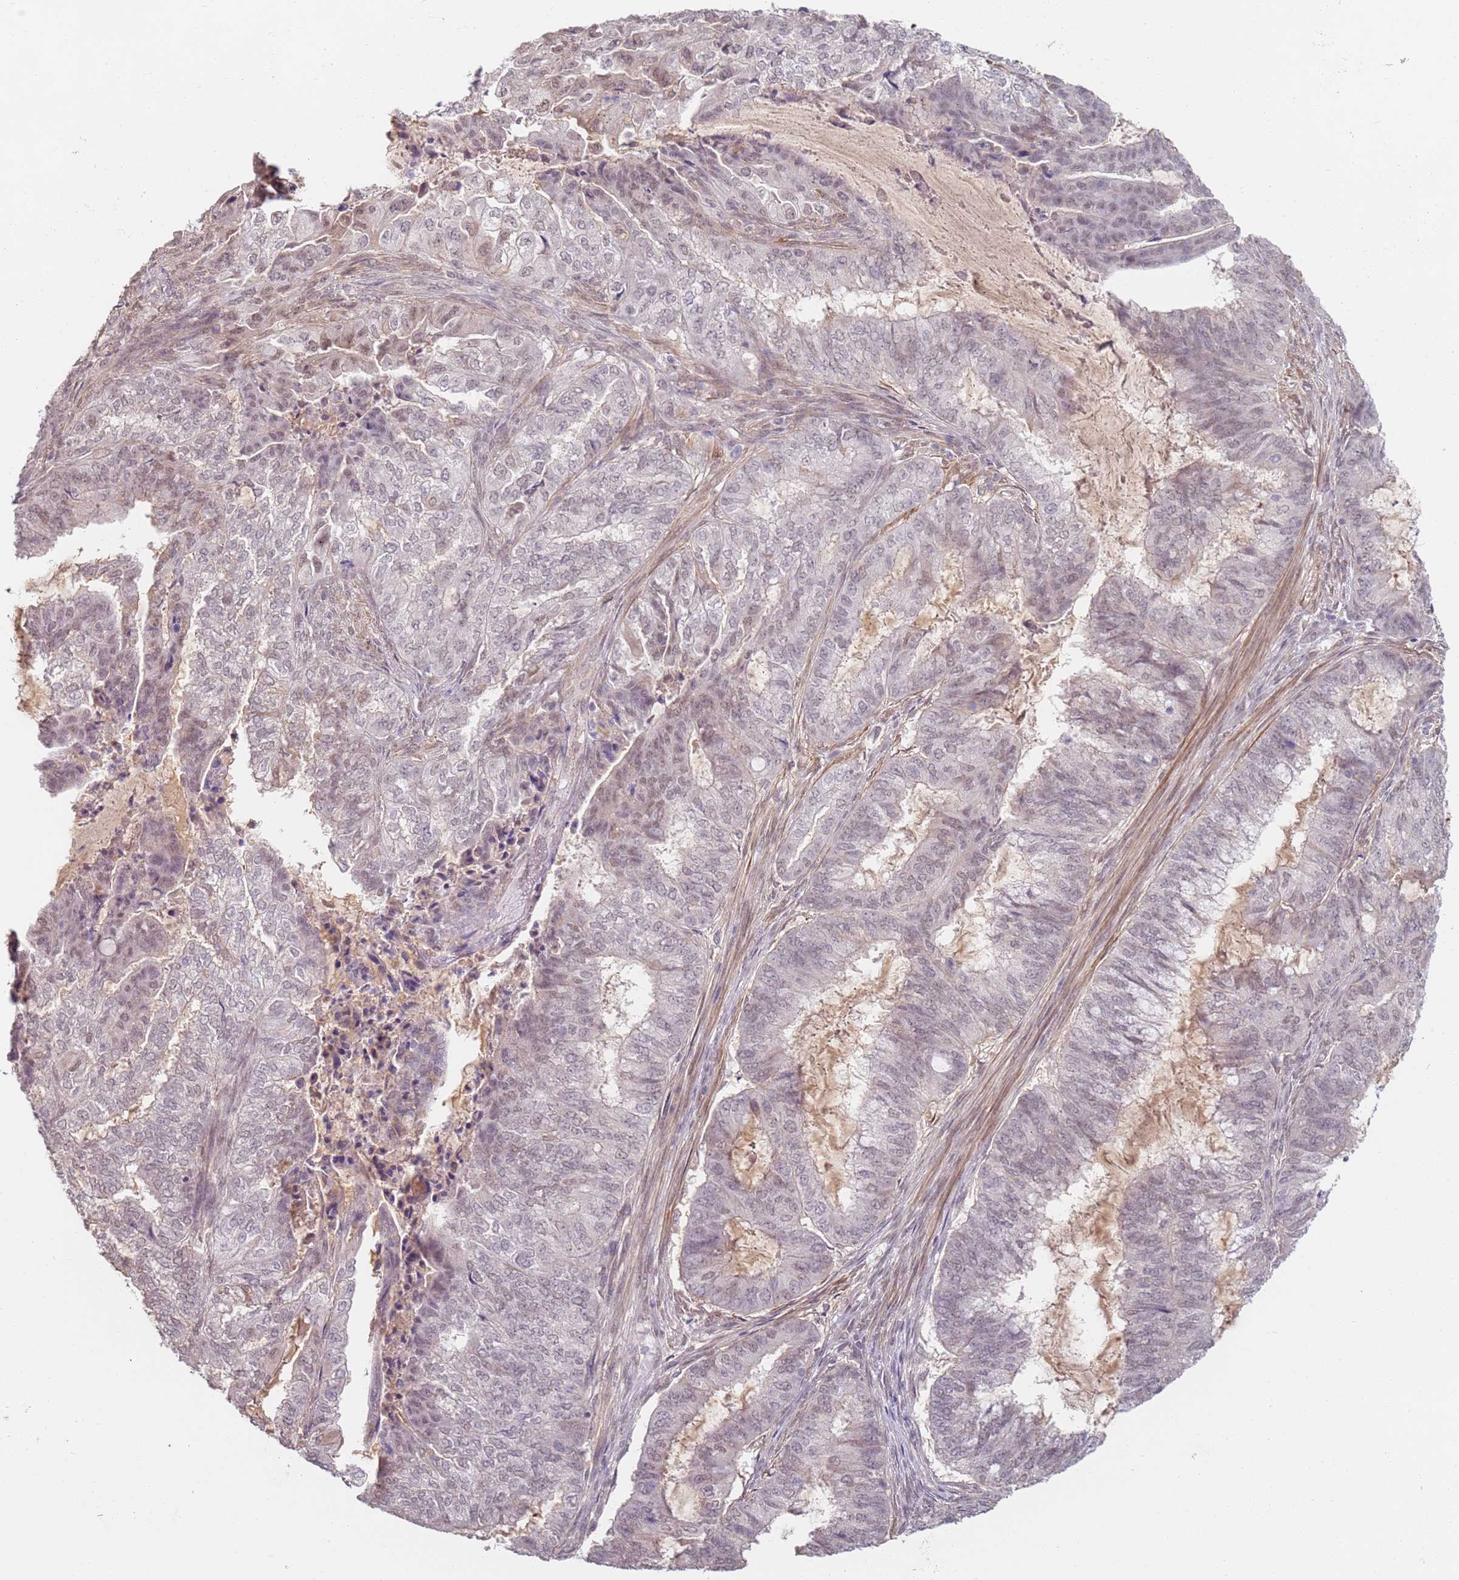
{"staining": {"intensity": "weak", "quantity": "<25%", "location": "nuclear"}, "tissue": "endometrial cancer", "cell_type": "Tumor cells", "image_type": "cancer", "snomed": [{"axis": "morphology", "description": "Adenocarcinoma, NOS"}, {"axis": "topography", "description": "Endometrium"}], "caption": "Tumor cells are negative for protein expression in human adenocarcinoma (endometrial).", "gene": "WDR93", "patient": {"sex": "female", "age": 51}}